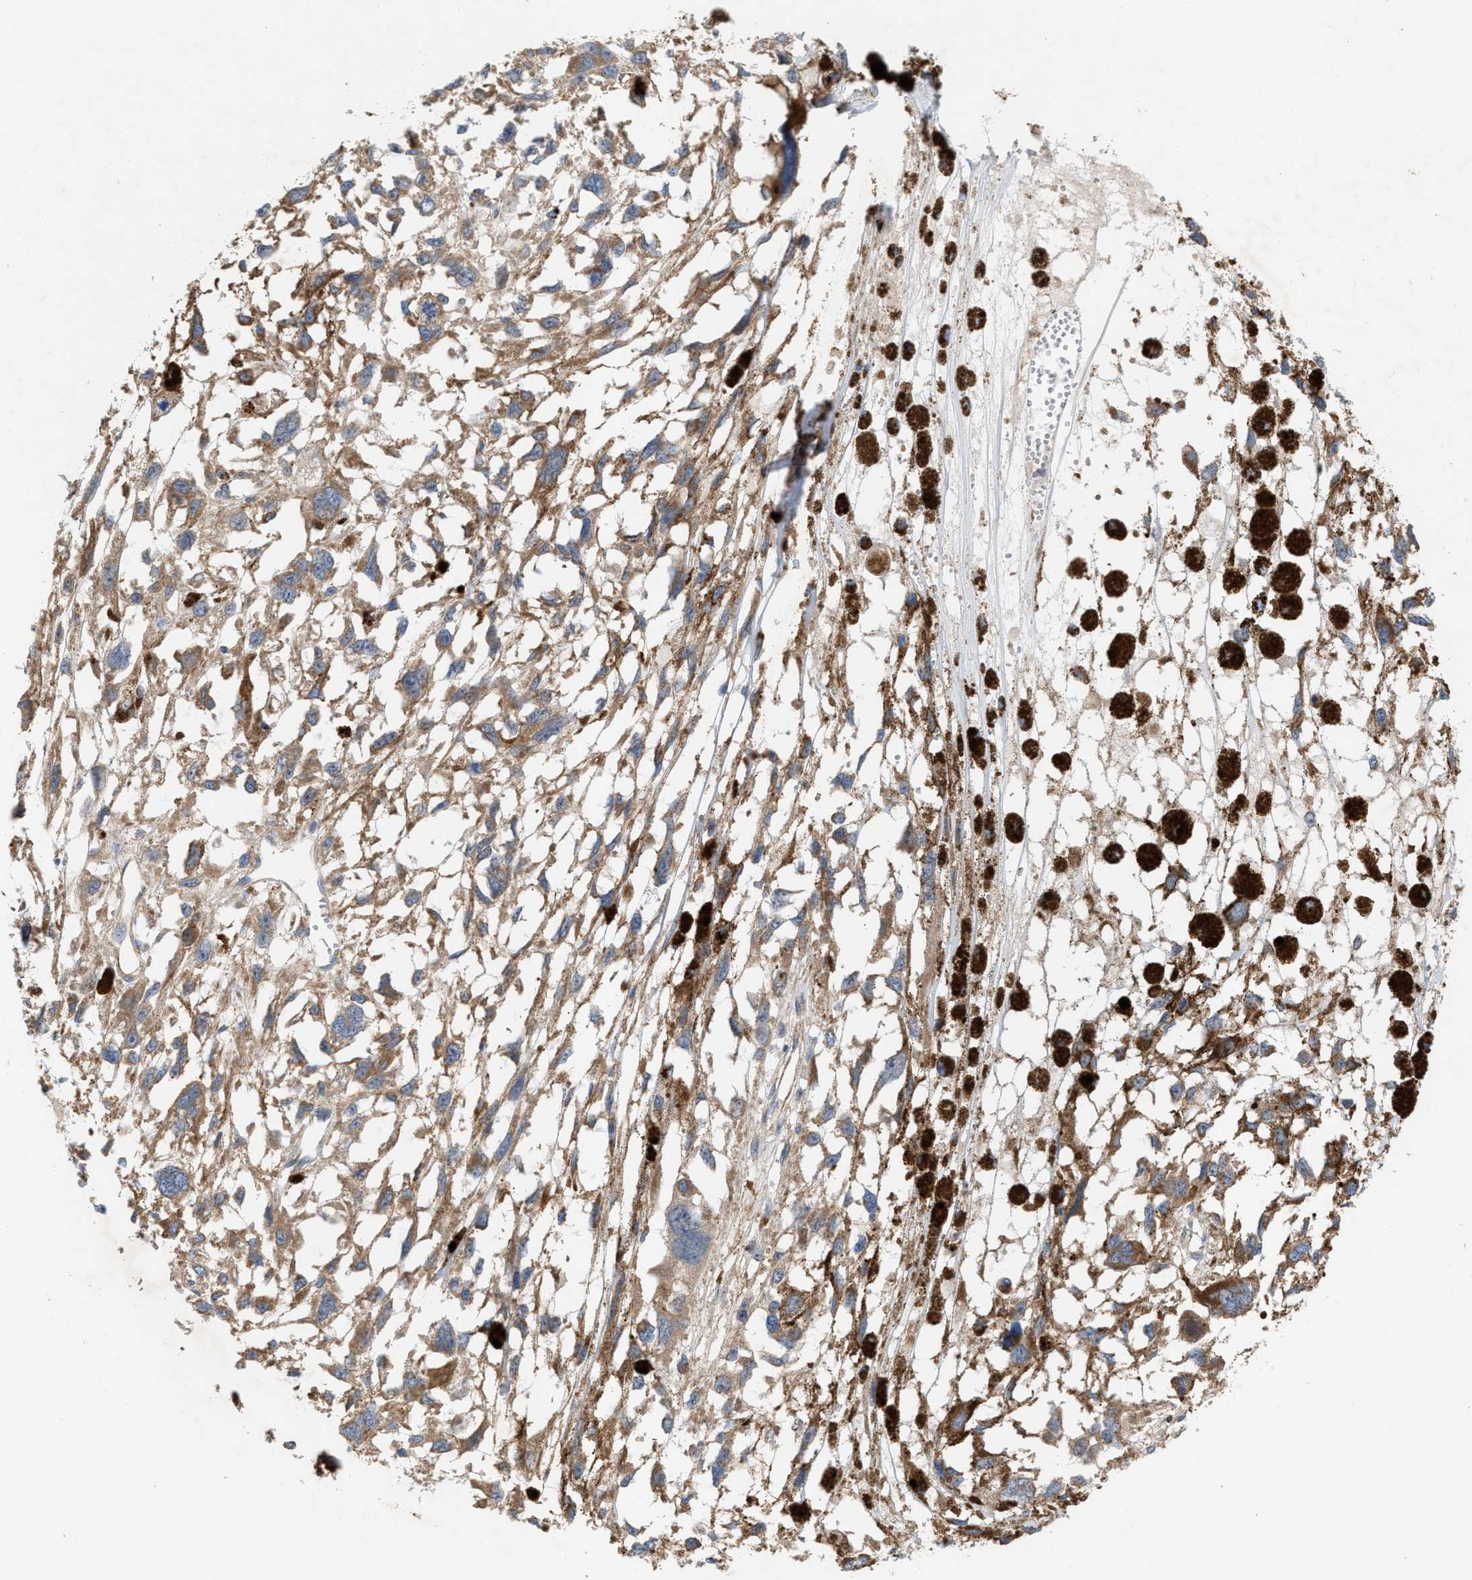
{"staining": {"intensity": "weak", "quantity": "25%-75%", "location": "cytoplasmic/membranous"}, "tissue": "melanoma", "cell_type": "Tumor cells", "image_type": "cancer", "snomed": [{"axis": "morphology", "description": "Malignant melanoma, Metastatic site"}, {"axis": "topography", "description": "Lymph node"}], "caption": "Protein staining of melanoma tissue reveals weak cytoplasmic/membranous positivity in approximately 25%-75% of tumor cells.", "gene": "OXSM", "patient": {"sex": "male", "age": 59}}